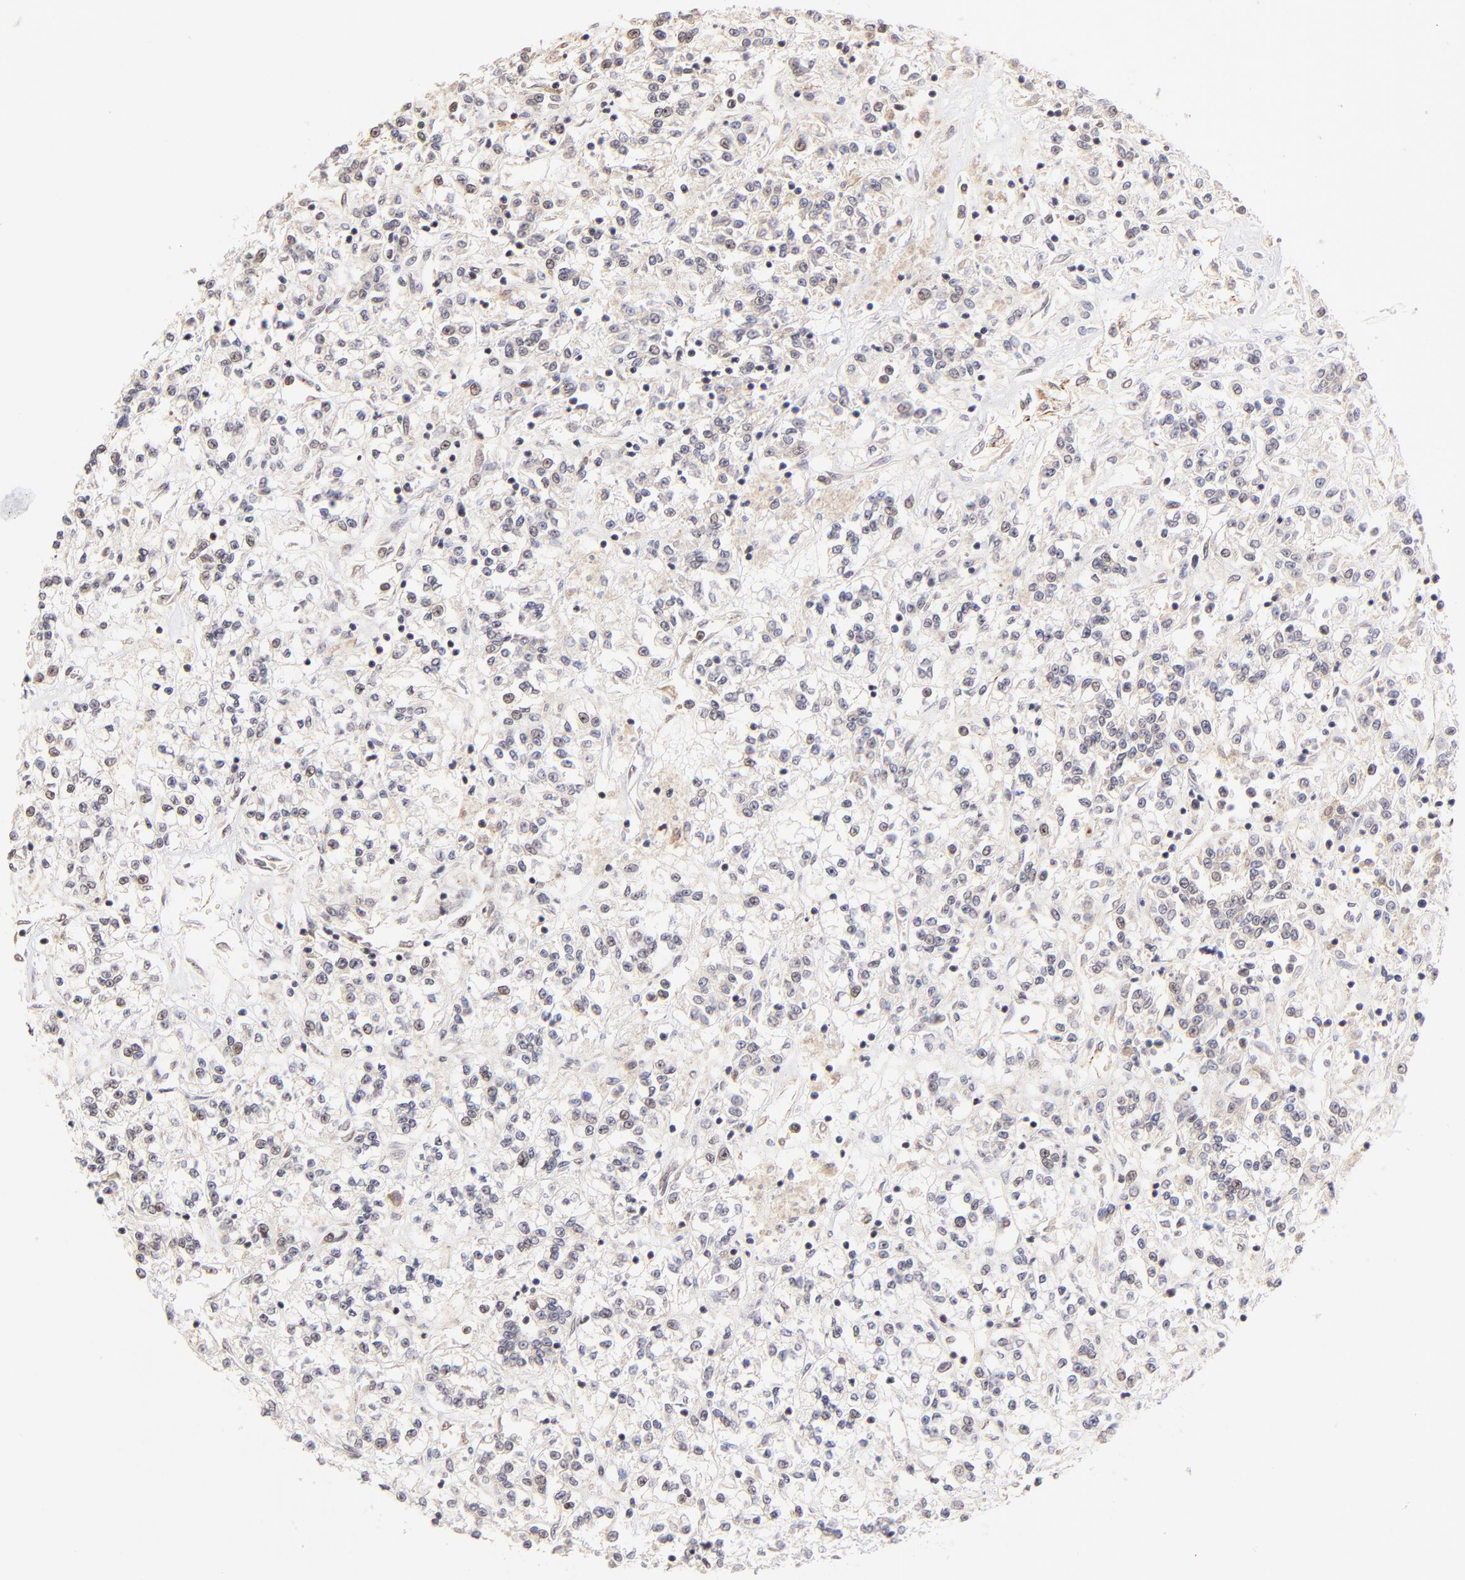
{"staining": {"intensity": "weak", "quantity": "<25%", "location": "nuclear"}, "tissue": "renal cancer", "cell_type": "Tumor cells", "image_type": "cancer", "snomed": [{"axis": "morphology", "description": "Adenocarcinoma, NOS"}, {"axis": "topography", "description": "Kidney"}], "caption": "A micrograph of human renal cancer is negative for staining in tumor cells. (Immunohistochemistry, brightfield microscopy, high magnification).", "gene": "ZNF670", "patient": {"sex": "female", "age": 76}}